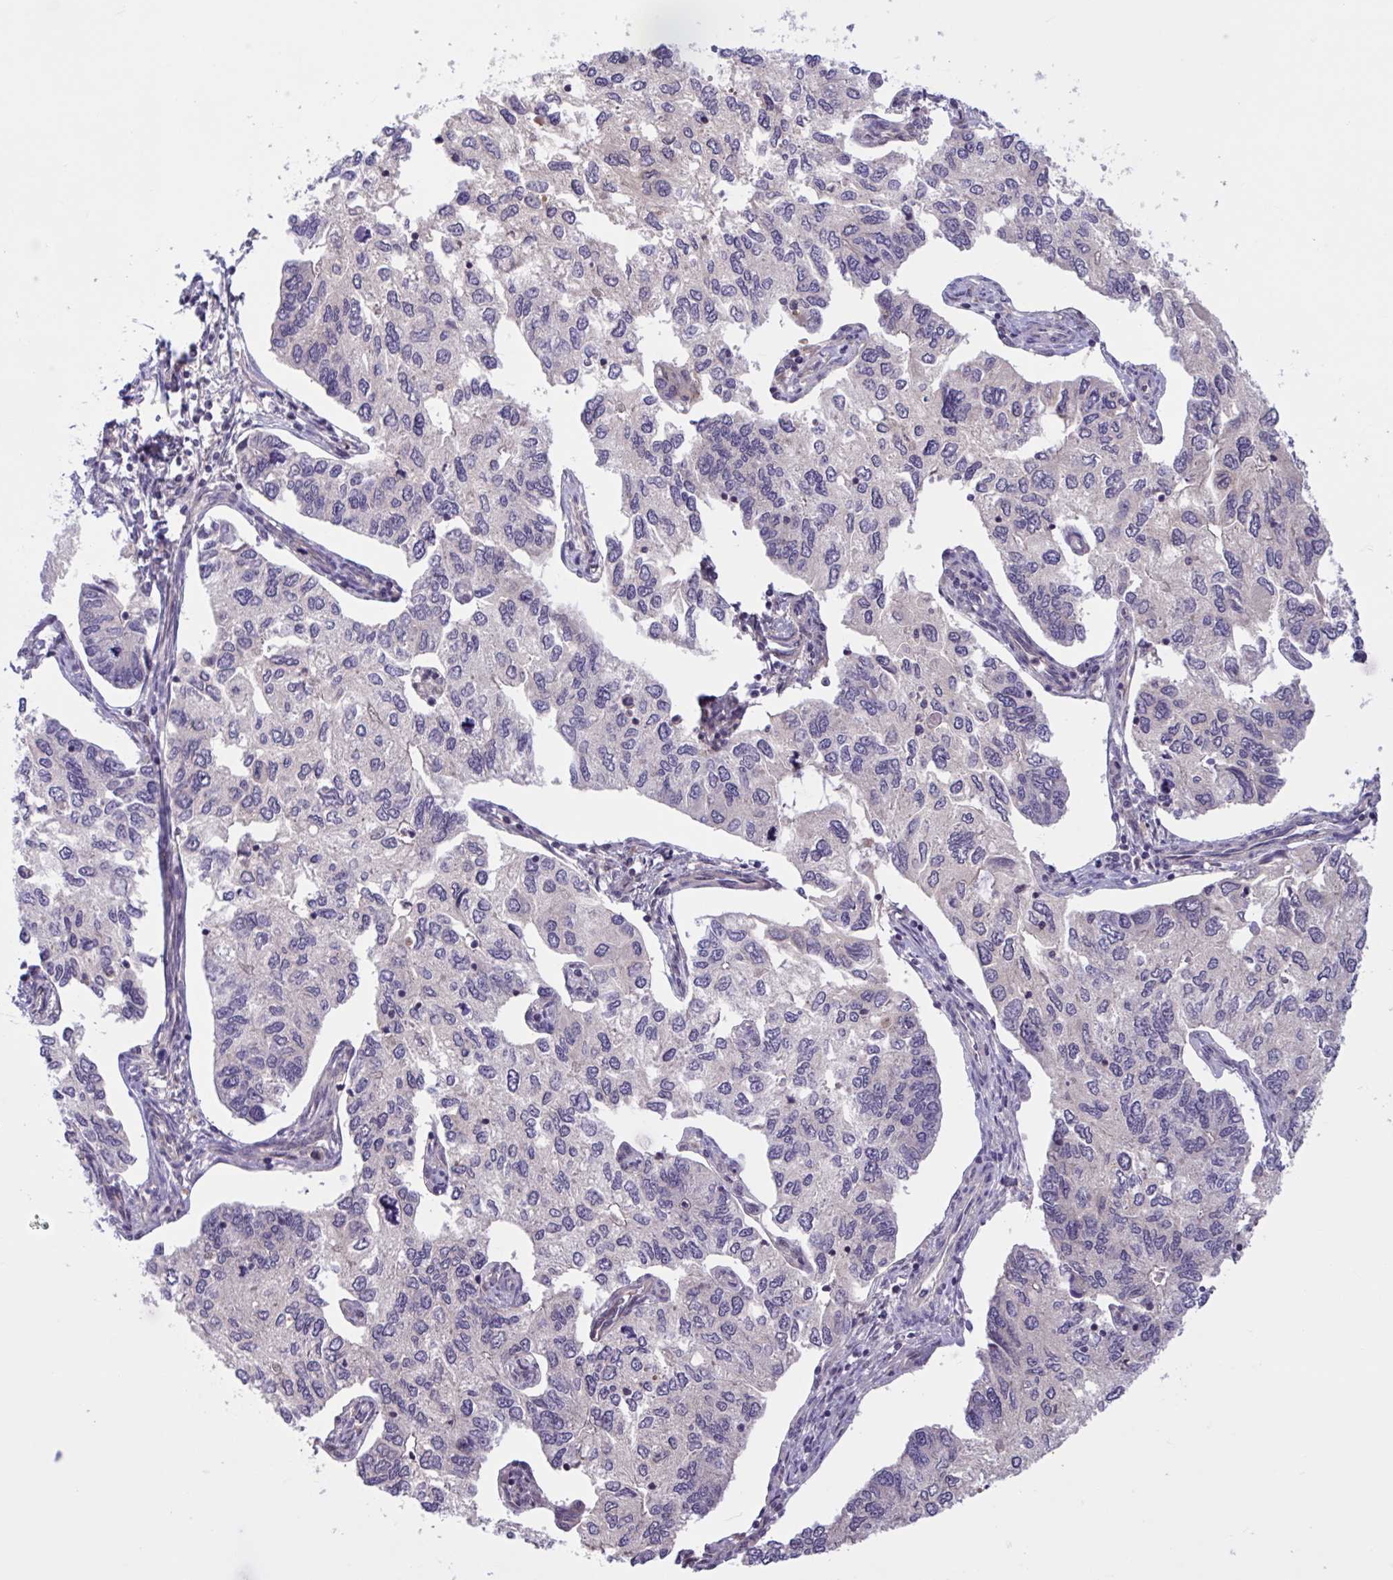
{"staining": {"intensity": "negative", "quantity": "none", "location": "none"}, "tissue": "endometrial cancer", "cell_type": "Tumor cells", "image_type": "cancer", "snomed": [{"axis": "morphology", "description": "Carcinoma, NOS"}, {"axis": "topography", "description": "Uterus"}], "caption": "Carcinoma (endometrial) stained for a protein using IHC exhibits no expression tumor cells.", "gene": "RBL1", "patient": {"sex": "female", "age": 76}}